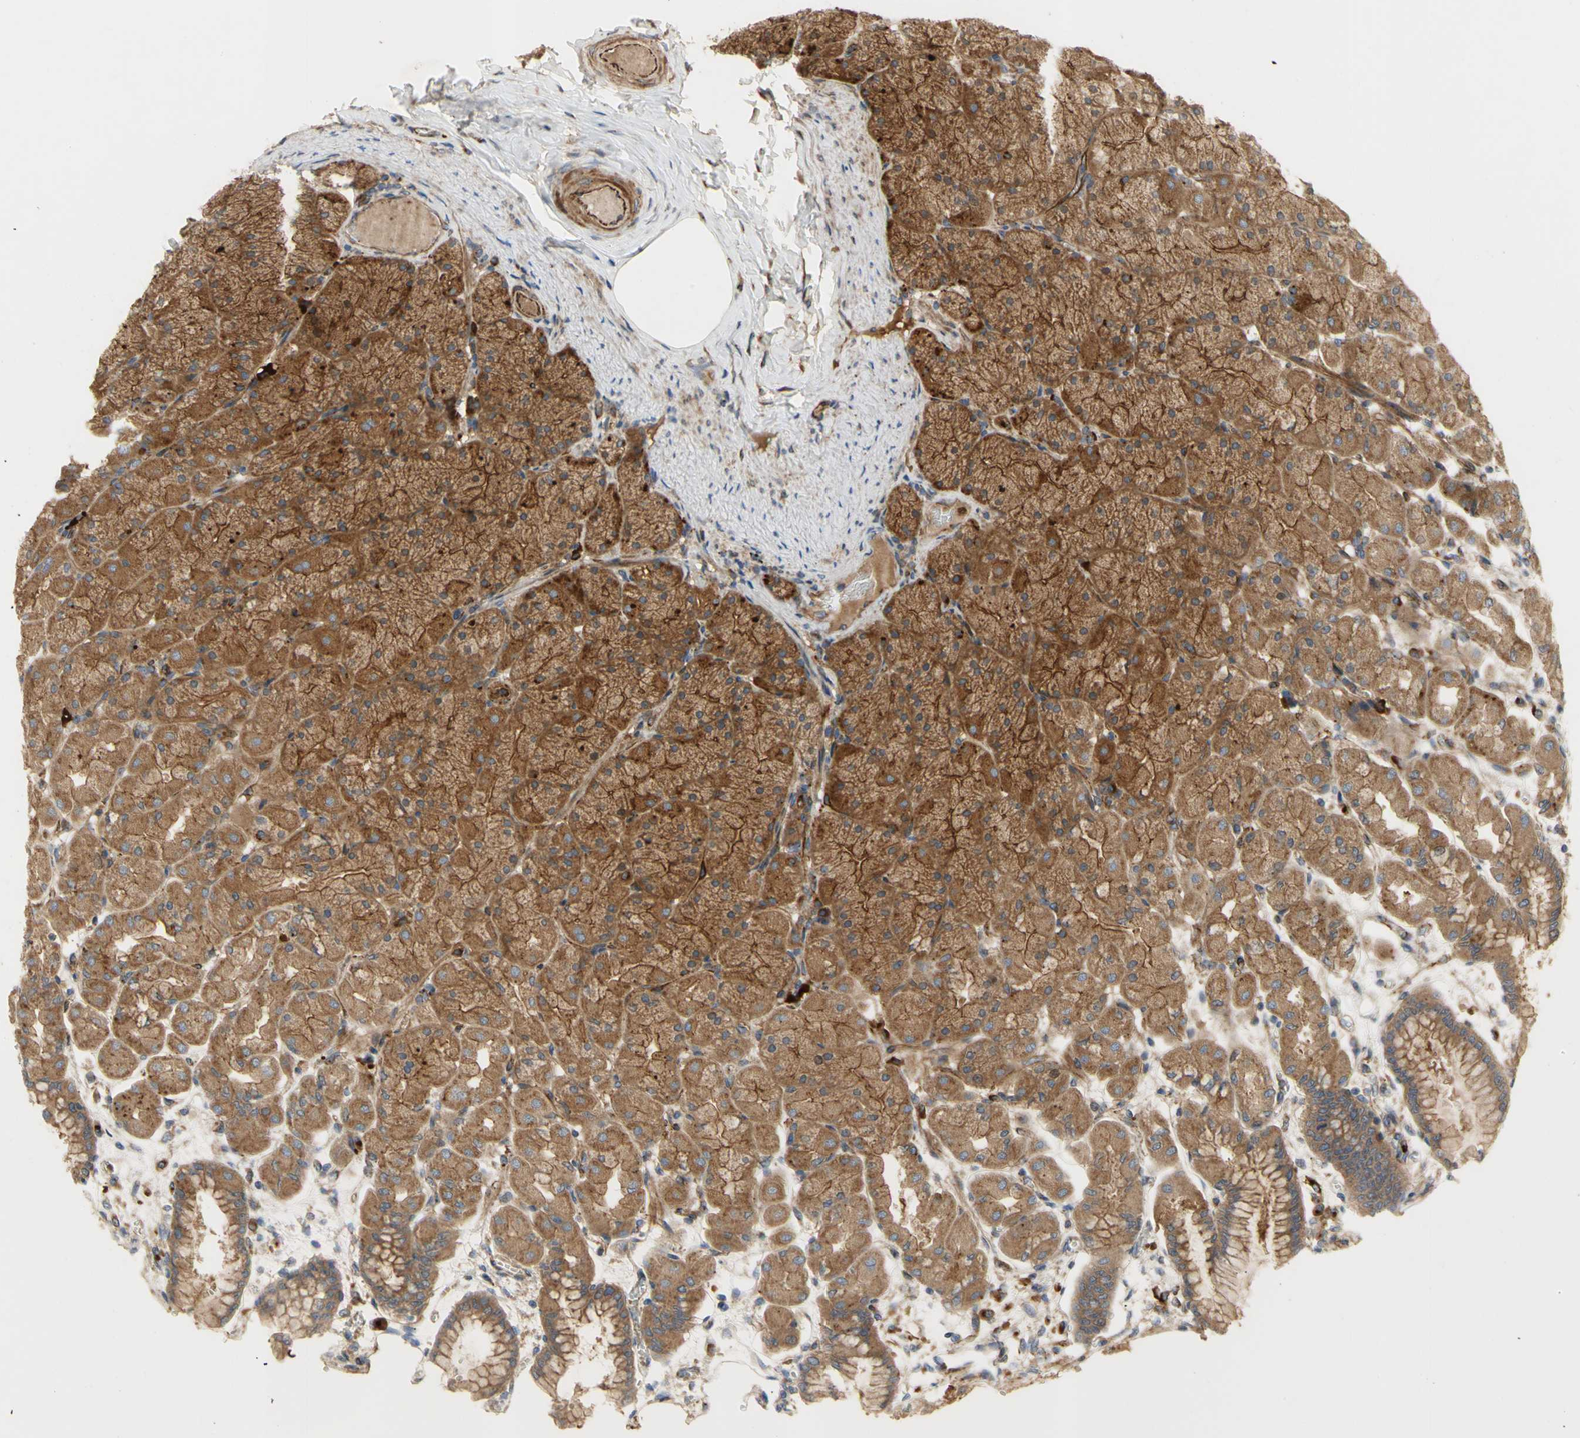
{"staining": {"intensity": "moderate", "quantity": ">75%", "location": "cytoplasmic/membranous"}, "tissue": "stomach", "cell_type": "Glandular cells", "image_type": "normal", "snomed": [{"axis": "morphology", "description": "Normal tissue, NOS"}, {"axis": "topography", "description": "Stomach, upper"}], "caption": "Human stomach stained with a brown dye demonstrates moderate cytoplasmic/membranous positive positivity in approximately >75% of glandular cells.", "gene": "TUBG2", "patient": {"sex": "female", "age": 56}}